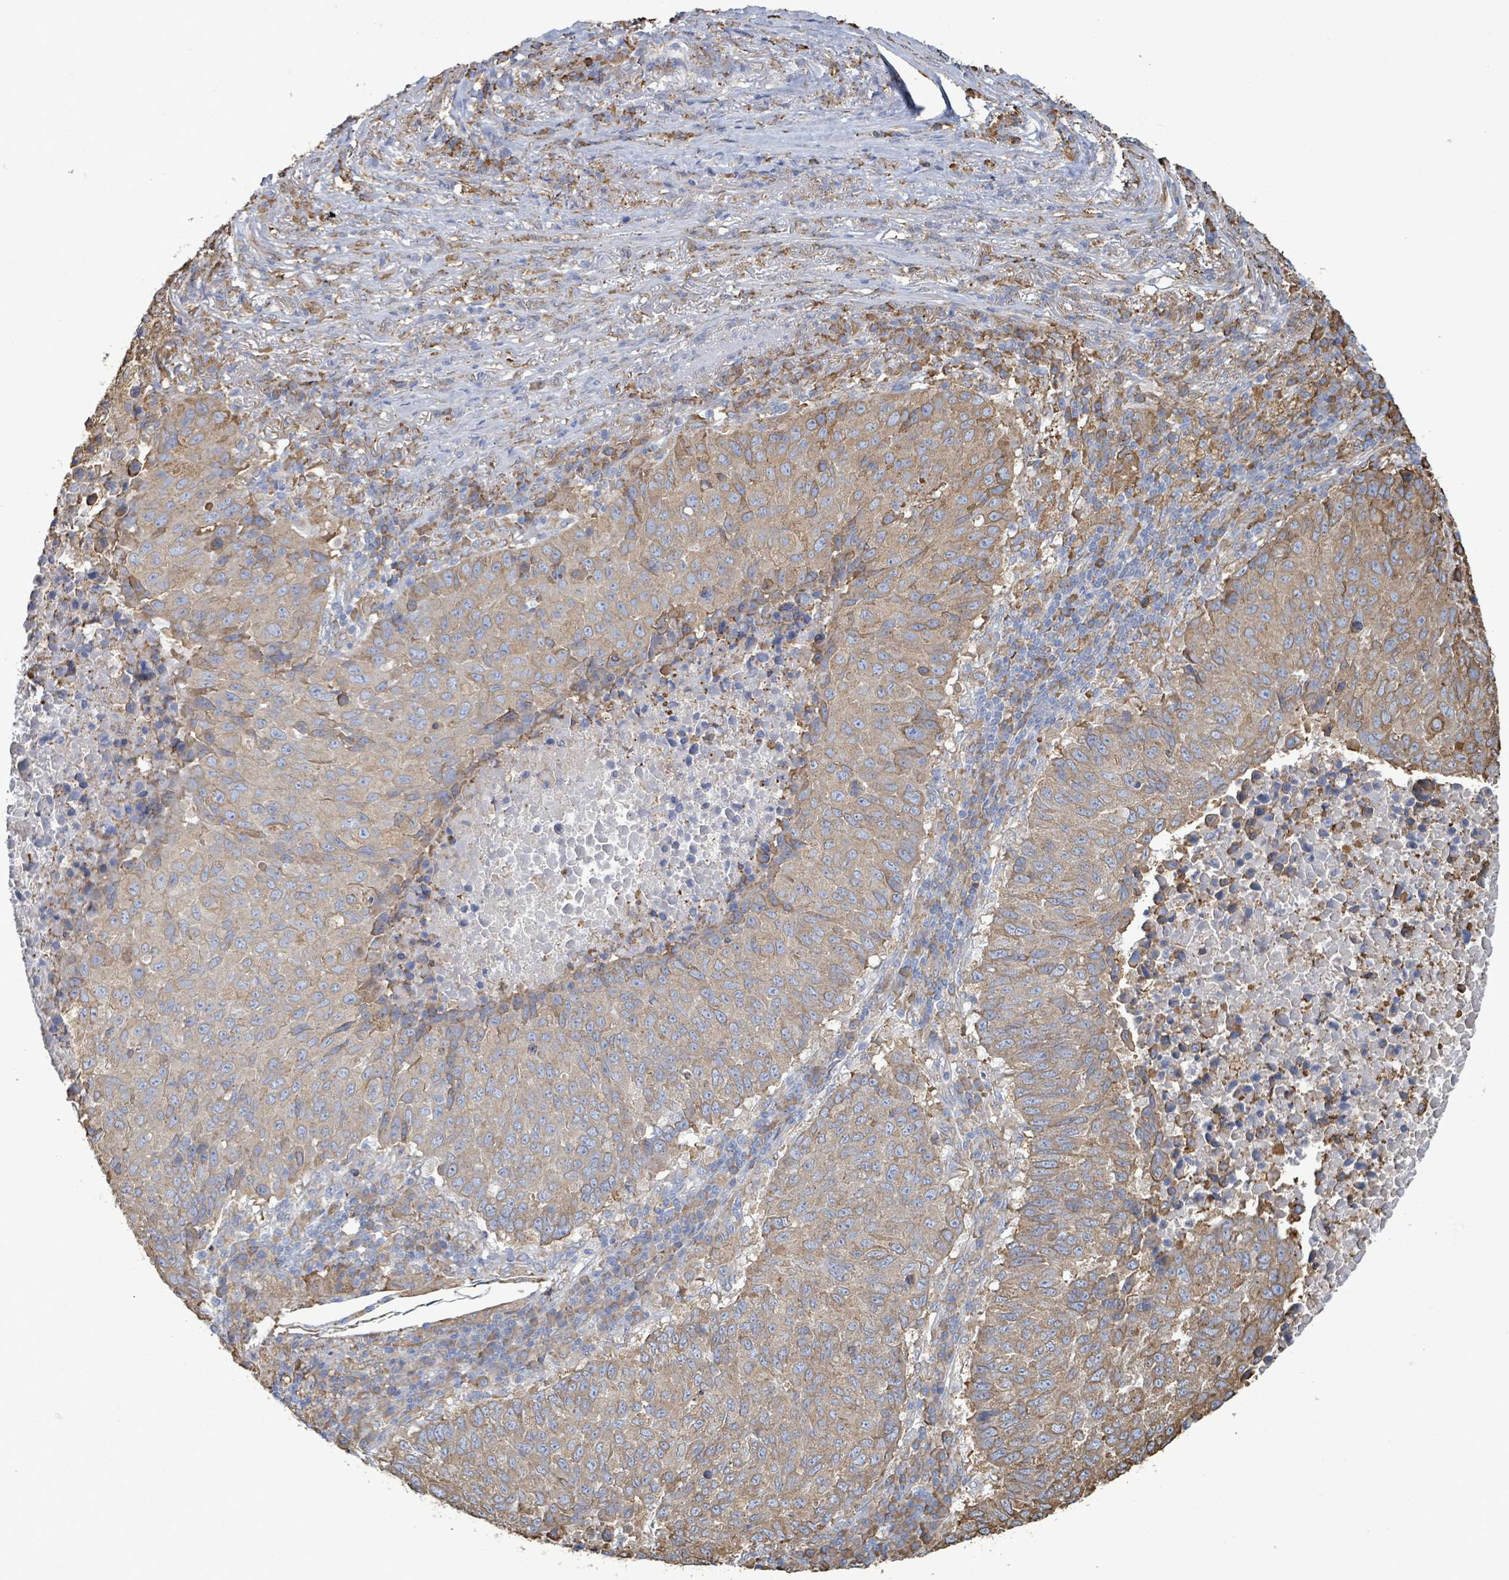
{"staining": {"intensity": "moderate", "quantity": ">75%", "location": "cytoplasmic/membranous"}, "tissue": "lung cancer", "cell_type": "Tumor cells", "image_type": "cancer", "snomed": [{"axis": "morphology", "description": "Squamous cell carcinoma, NOS"}, {"axis": "topography", "description": "Lung"}], "caption": "Immunohistochemical staining of human lung cancer (squamous cell carcinoma) reveals medium levels of moderate cytoplasmic/membranous expression in approximately >75% of tumor cells.", "gene": "RFPL4A", "patient": {"sex": "male", "age": 73}}